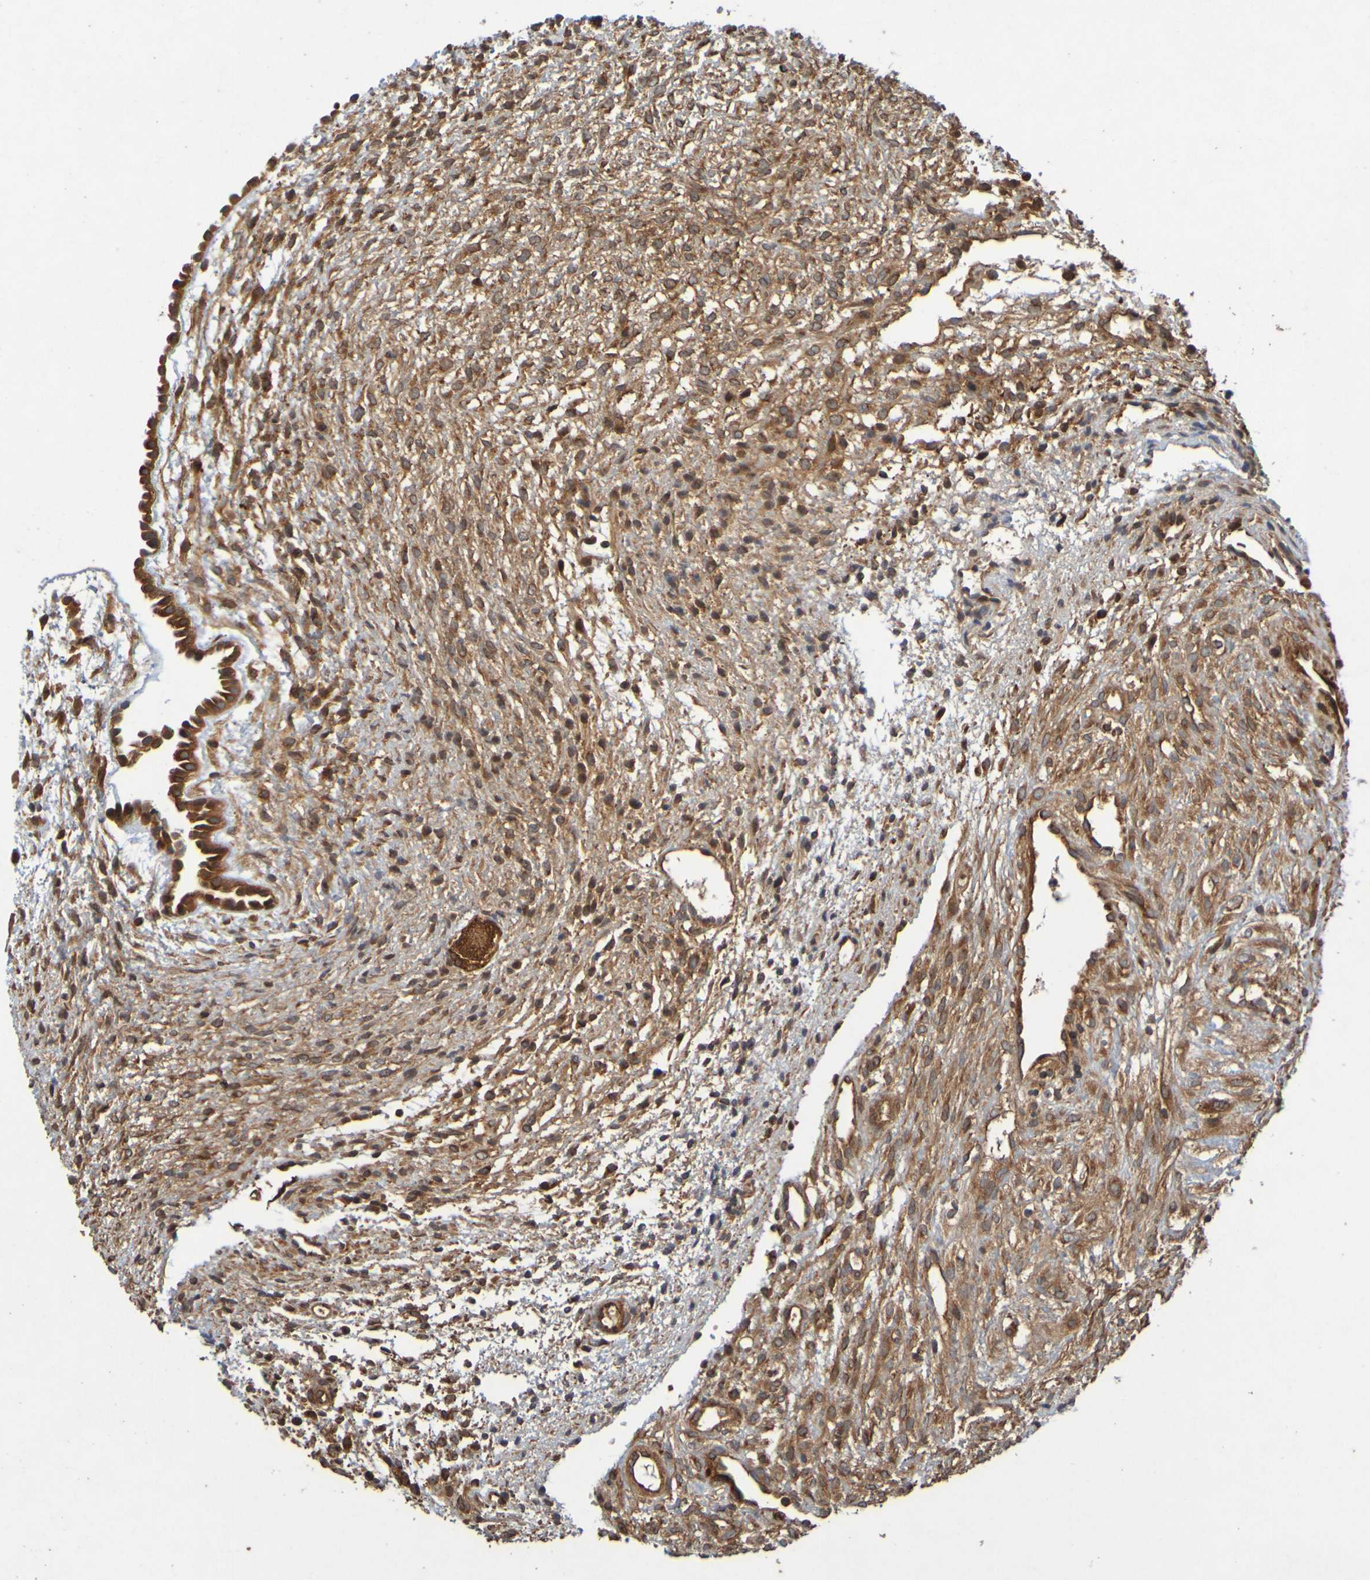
{"staining": {"intensity": "strong", "quantity": ">75%", "location": "cytoplasmic/membranous"}, "tissue": "ovary", "cell_type": "Follicle cells", "image_type": "normal", "snomed": [{"axis": "morphology", "description": "Normal tissue, NOS"}, {"axis": "morphology", "description": "Cyst, NOS"}, {"axis": "topography", "description": "Ovary"}], "caption": "This histopathology image shows unremarkable ovary stained with immunohistochemistry (IHC) to label a protein in brown. The cytoplasmic/membranous of follicle cells show strong positivity for the protein. Nuclei are counter-stained blue.", "gene": "OCRL", "patient": {"sex": "female", "age": 18}}